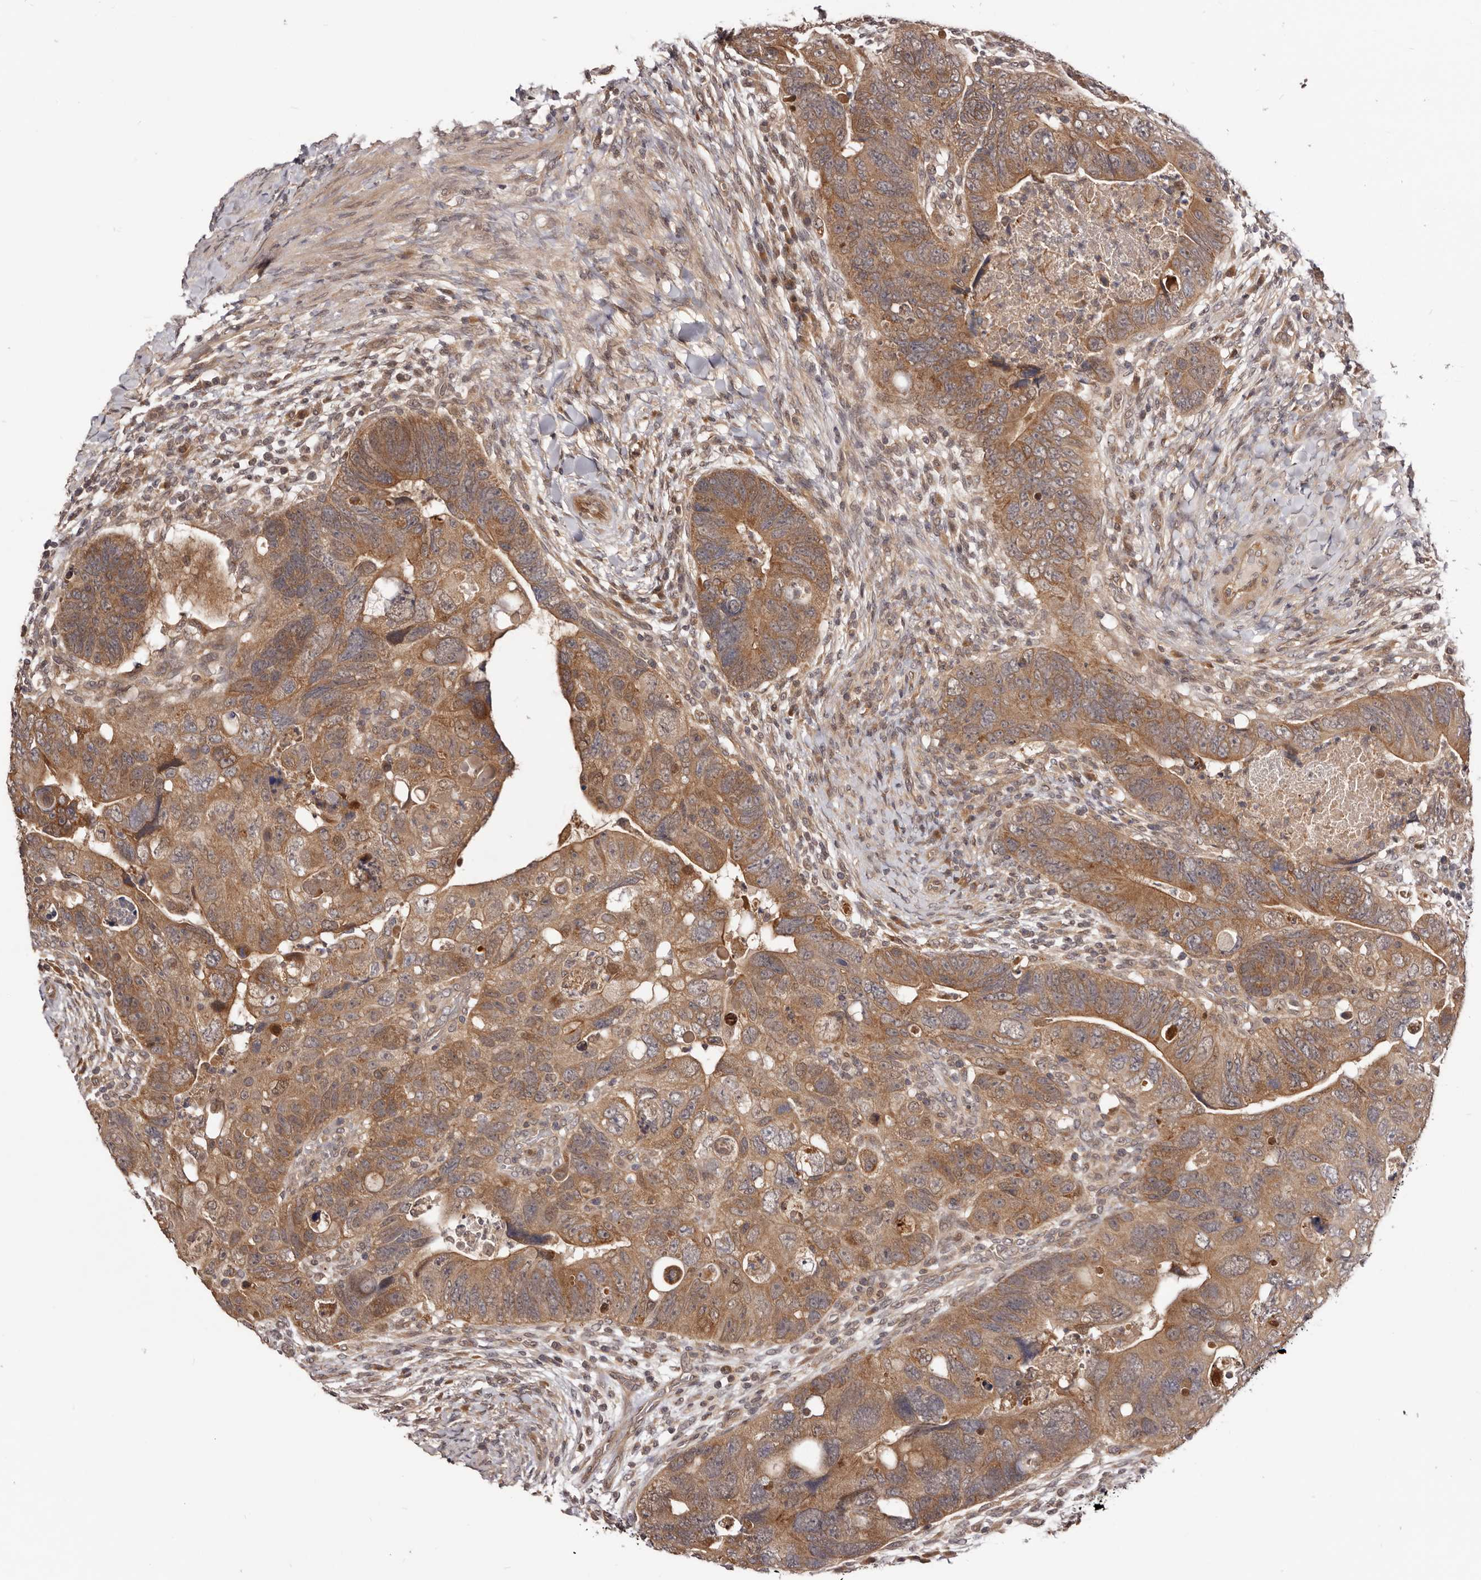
{"staining": {"intensity": "moderate", "quantity": ">75%", "location": "cytoplasmic/membranous"}, "tissue": "colorectal cancer", "cell_type": "Tumor cells", "image_type": "cancer", "snomed": [{"axis": "morphology", "description": "Adenocarcinoma, NOS"}, {"axis": "topography", "description": "Rectum"}], "caption": "Moderate cytoplasmic/membranous expression is appreciated in approximately >75% of tumor cells in colorectal adenocarcinoma. (brown staining indicates protein expression, while blue staining denotes nuclei).", "gene": "MDP1", "patient": {"sex": "male", "age": 59}}